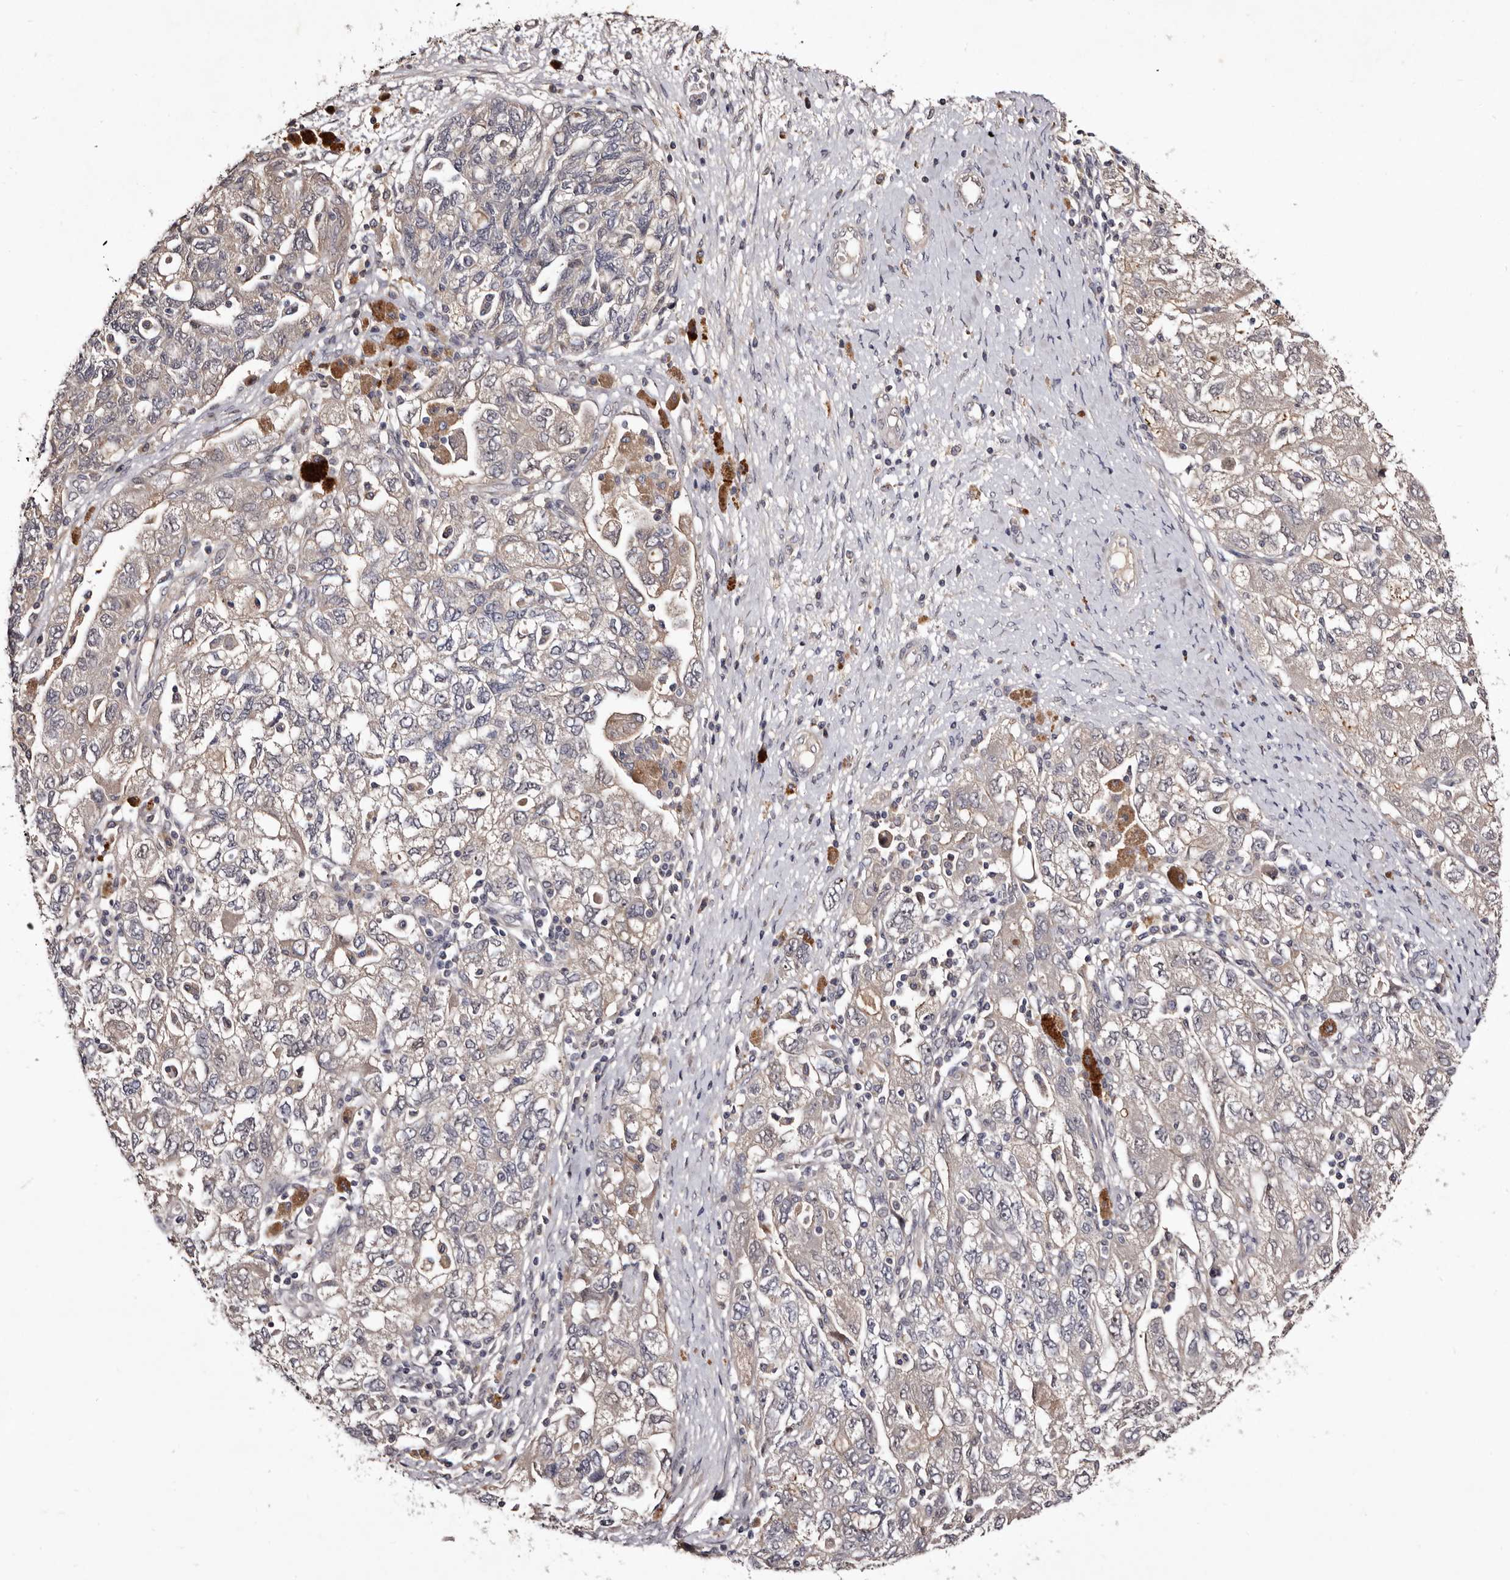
{"staining": {"intensity": "negative", "quantity": "none", "location": "none"}, "tissue": "ovarian cancer", "cell_type": "Tumor cells", "image_type": "cancer", "snomed": [{"axis": "morphology", "description": "Carcinoma, NOS"}, {"axis": "morphology", "description": "Cystadenocarcinoma, serous, NOS"}, {"axis": "topography", "description": "Ovary"}], "caption": "An image of ovarian cancer (serous cystadenocarcinoma) stained for a protein reveals no brown staining in tumor cells.", "gene": "LANCL2", "patient": {"sex": "female", "age": 69}}